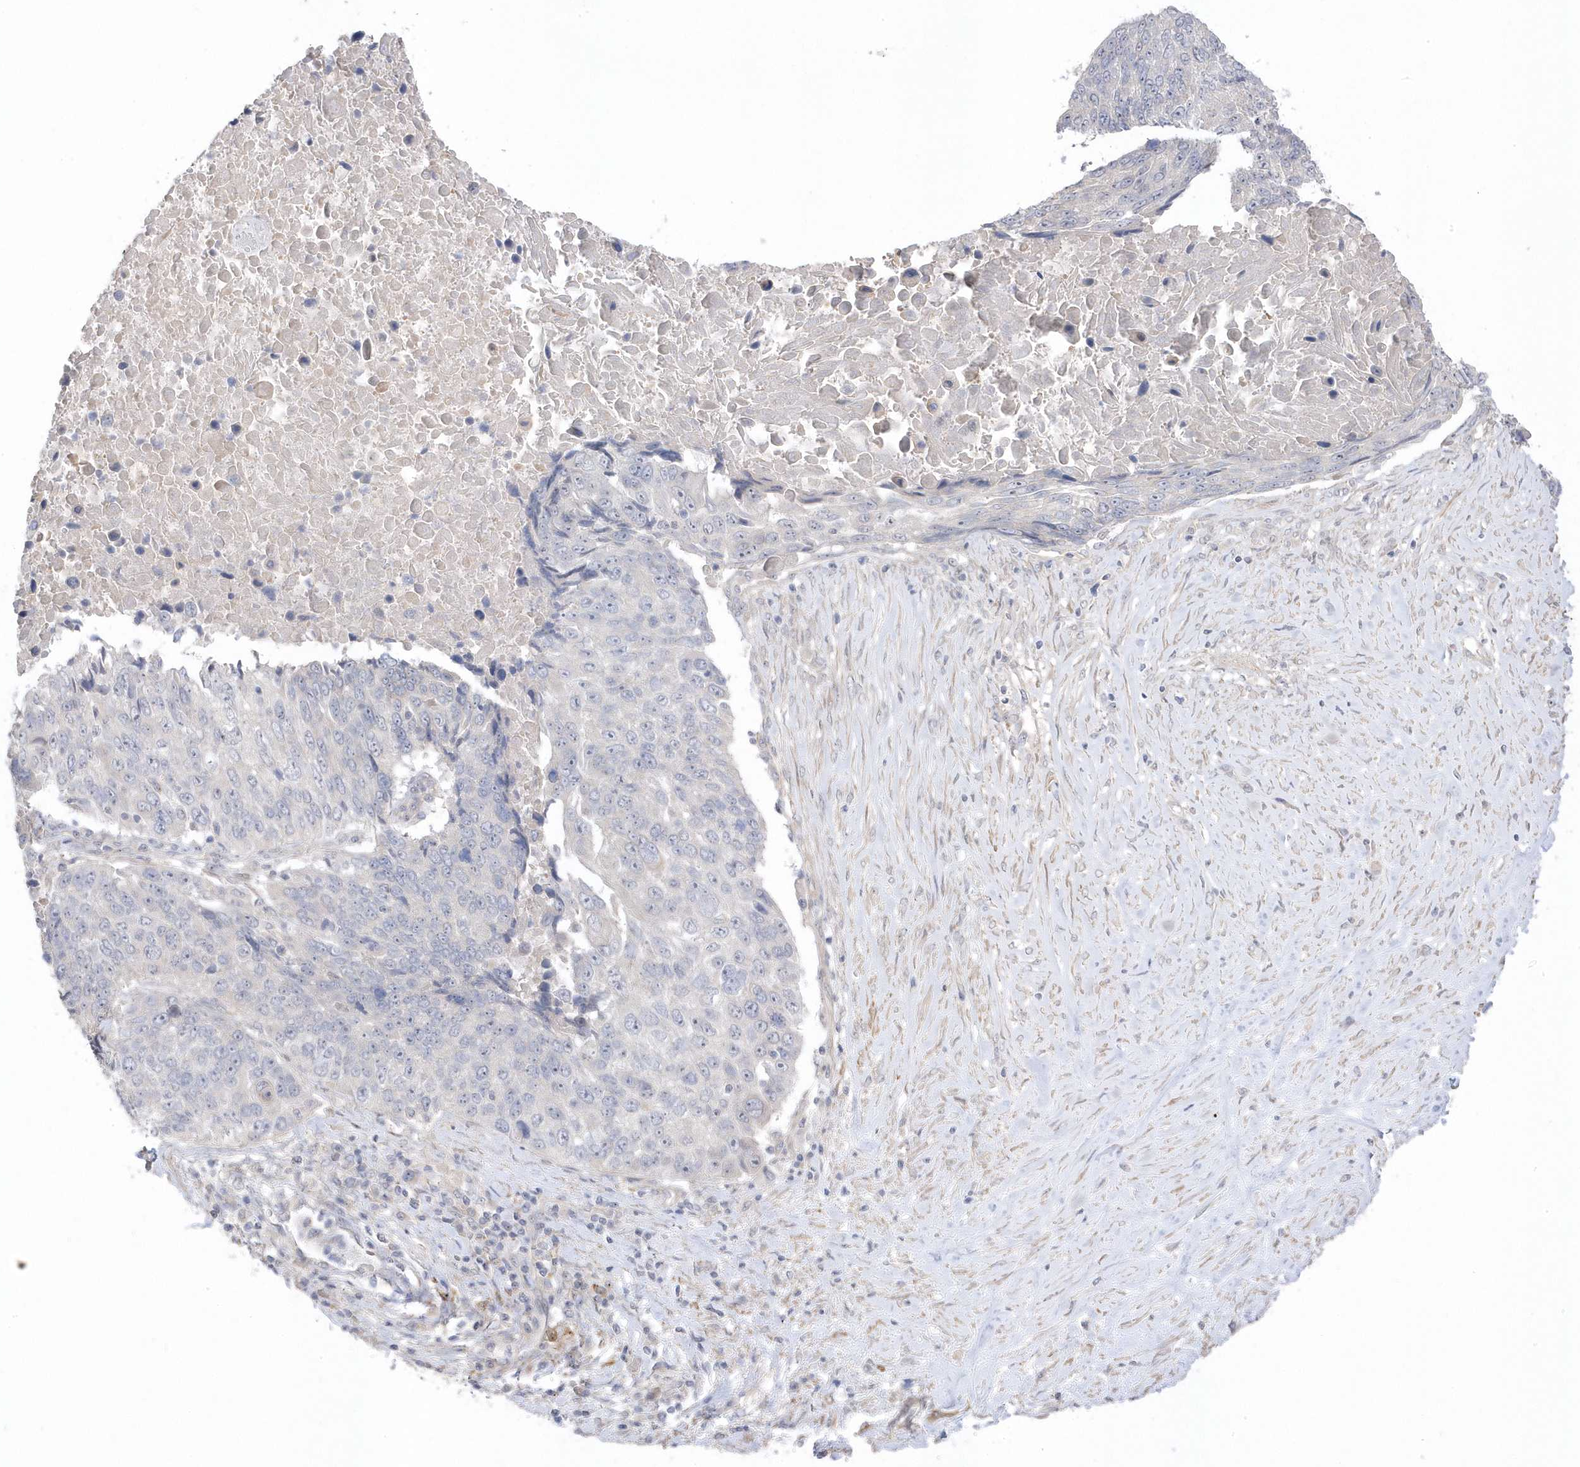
{"staining": {"intensity": "negative", "quantity": "none", "location": "none"}, "tissue": "lung cancer", "cell_type": "Tumor cells", "image_type": "cancer", "snomed": [{"axis": "morphology", "description": "Squamous cell carcinoma, NOS"}, {"axis": "topography", "description": "Lung"}], "caption": "Tumor cells are negative for brown protein staining in squamous cell carcinoma (lung).", "gene": "GTPBP6", "patient": {"sex": "male", "age": 66}}